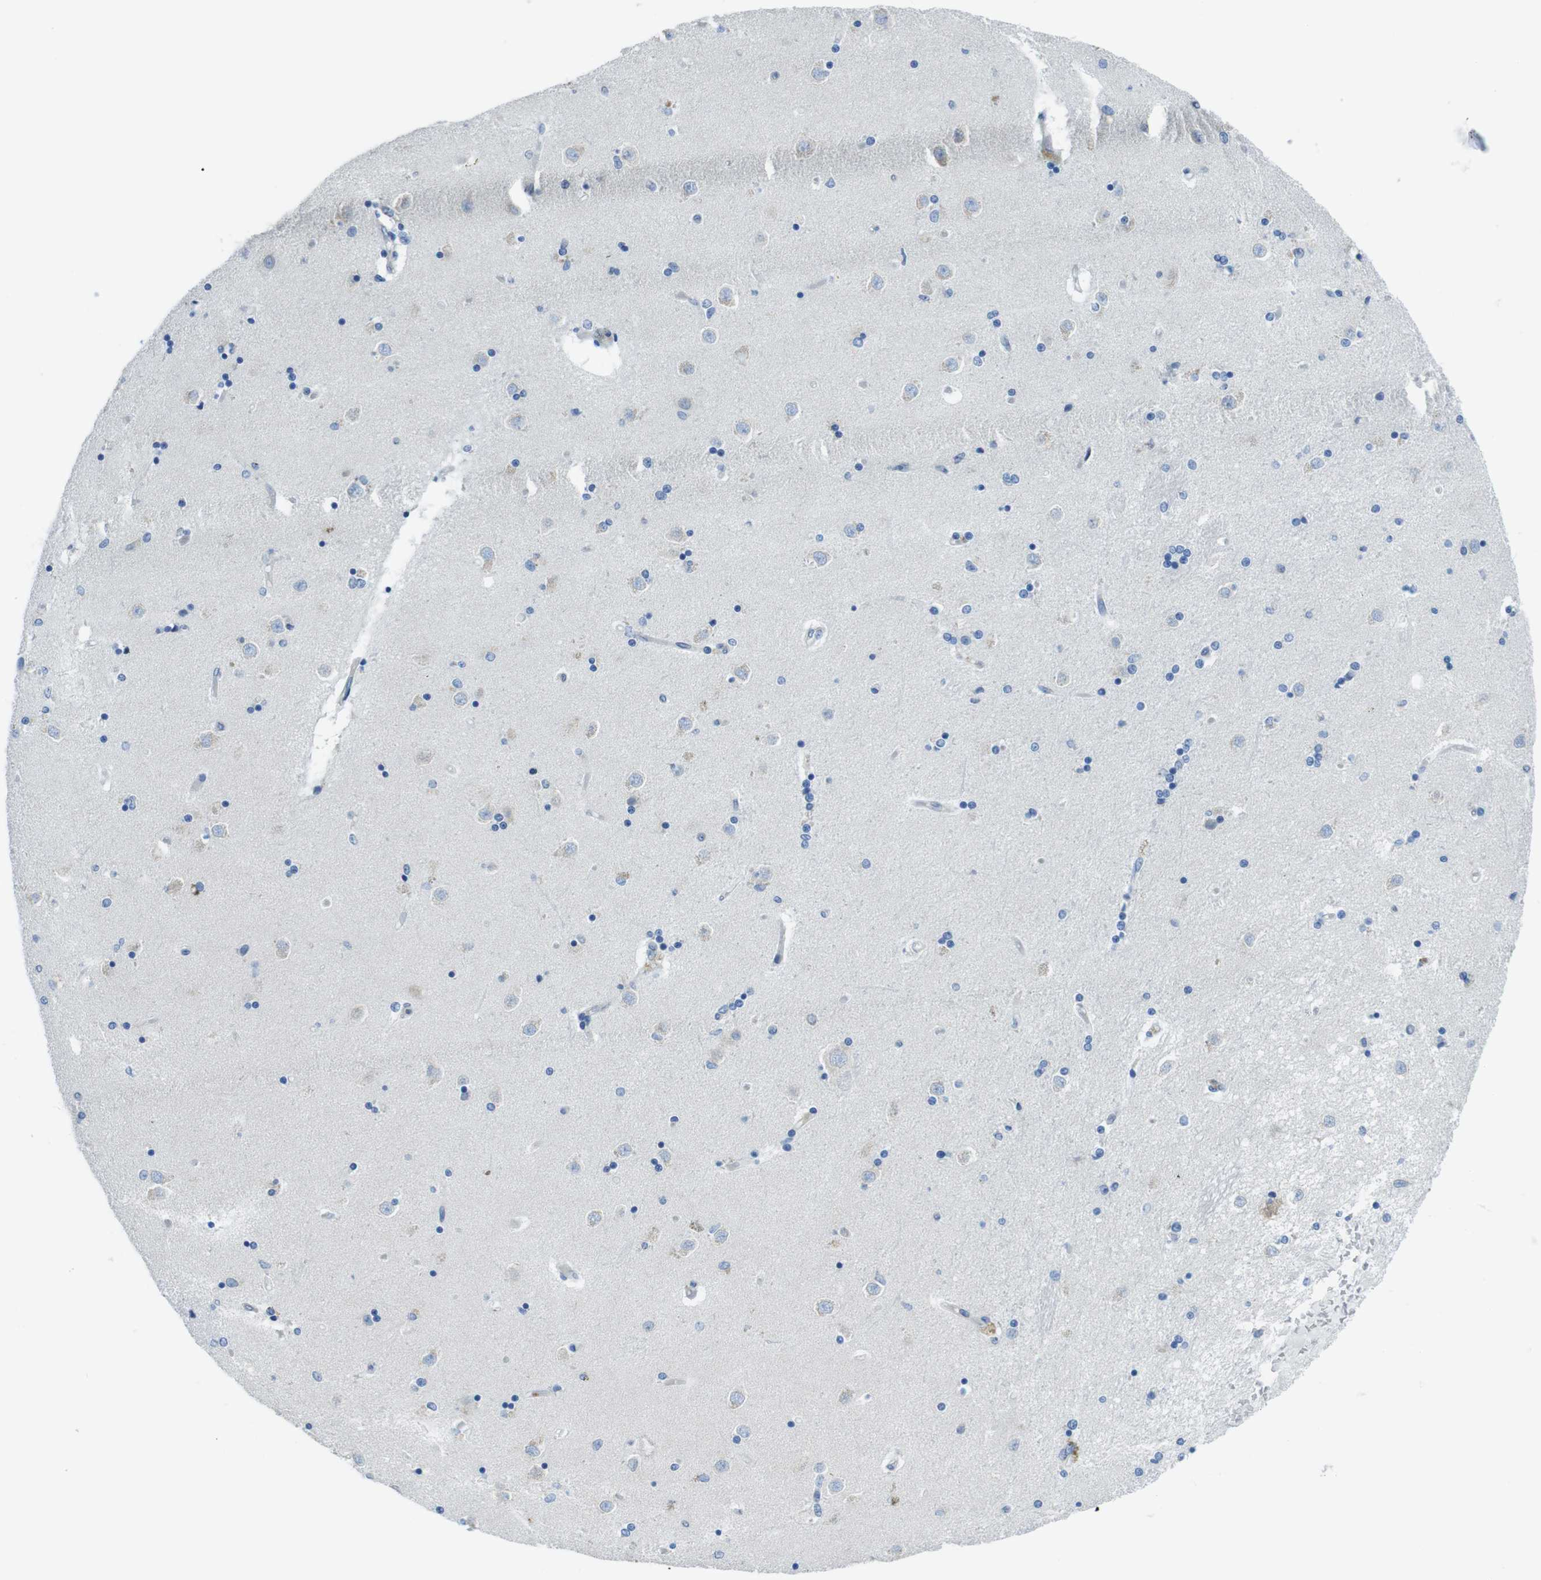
{"staining": {"intensity": "negative", "quantity": "none", "location": "none"}, "tissue": "caudate", "cell_type": "Glial cells", "image_type": "normal", "snomed": [{"axis": "morphology", "description": "Normal tissue, NOS"}, {"axis": "topography", "description": "Lateral ventricle wall"}], "caption": "DAB (3,3'-diaminobenzidine) immunohistochemical staining of benign caudate shows no significant positivity in glial cells. The staining is performed using DAB (3,3'-diaminobenzidine) brown chromogen with nuclei counter-stained in using hematoxylin.", "gene": "CLPTM1L", "patient": {"sex": "female", "age": 54}}